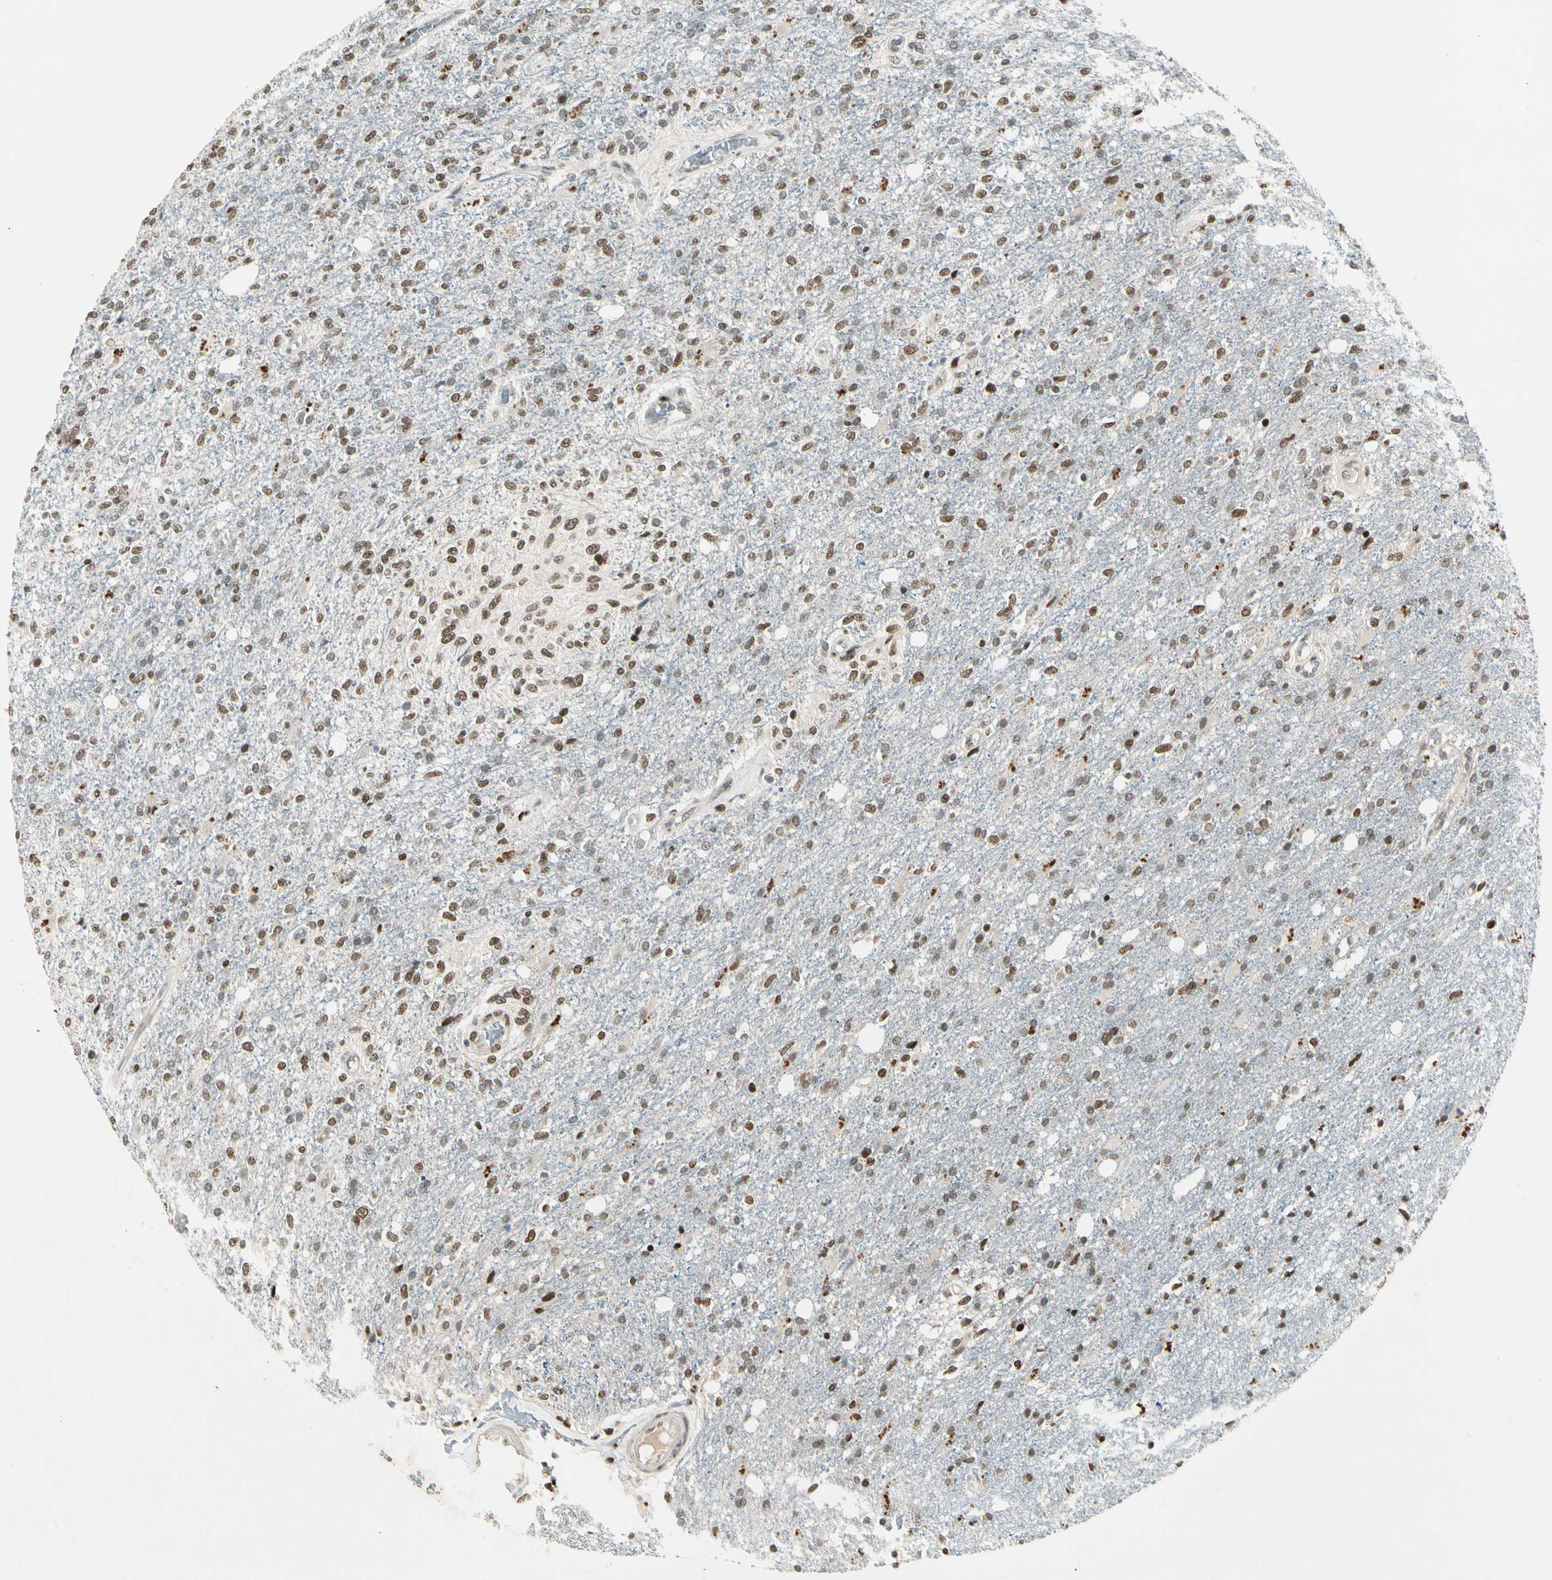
{"staining": {"intensity": "moderate", "quantity": ">75%", "location": "nuclear"}, "tissue": "glioma", "cell_type": "Tumor cells", "image_type": "cancer", "snomed": [{"axis": "morphology", "description": "Normal tissue, NOS"}, {"axis": "morphology", "description": "Glioma, malignant, High grade"}, {"axis": "topography", "description": "Cerebral cortex"}], "caption": "Immunohistochemical staining of human glioma demonstrates moderate nuclear protein positivity in approximately >75% of tumor cells.", "gene": "GTF3A", "patient": {"sex": "male", "age": 77}}